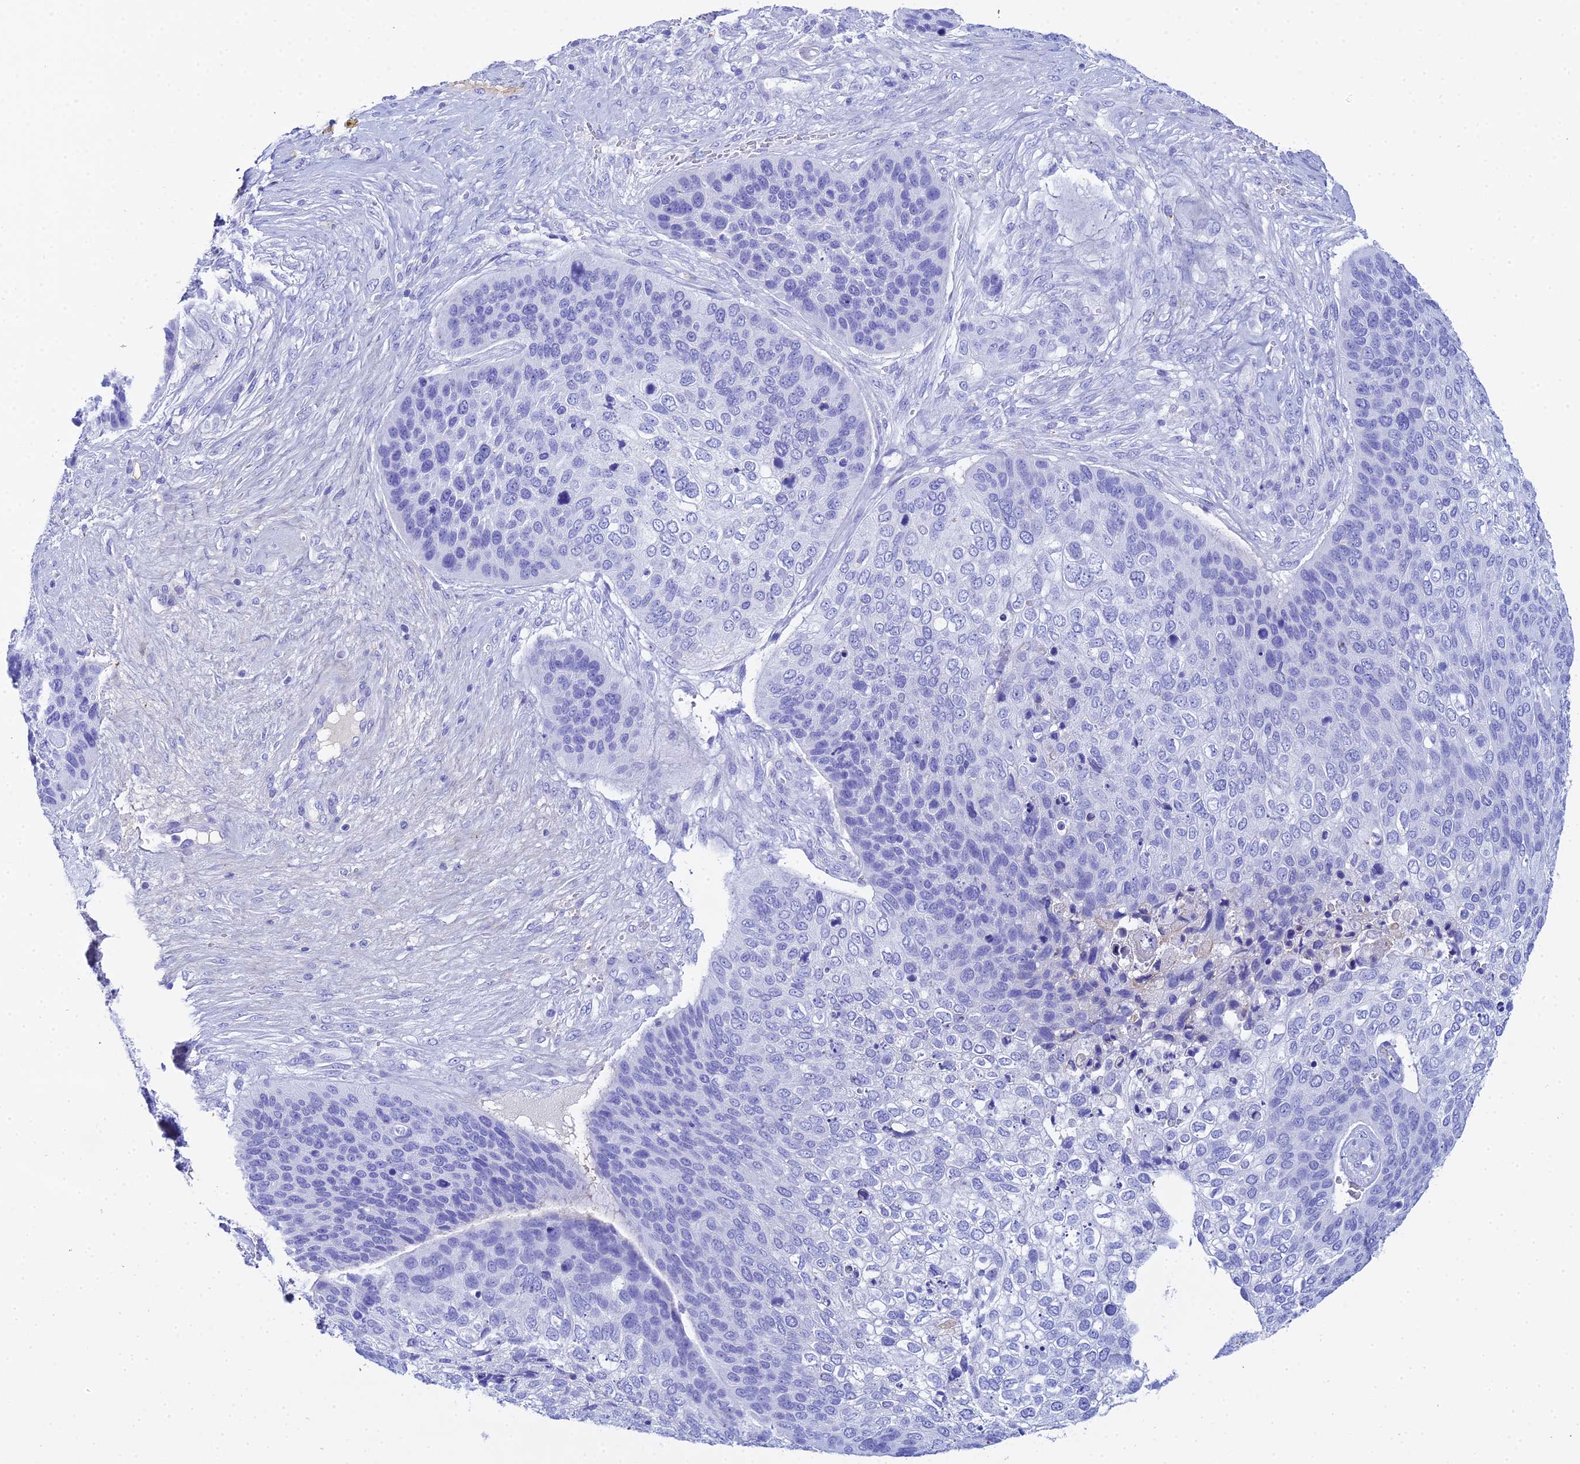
{"staining": {"intensity": "negative", "quantity": "none", "location": "none"}, "tissue": "skin cancer", "cell_type": "Tumor cells", "image_type": "cancer", "snomed": [{"axis": "morphology", "description": "Basal cell carcinoma"}, {"axis": "topography", "description": "Skin"}], "caption": "IHC of human skin cancer demonstrates no positivity in tumor cells.", "gene": "CELA3A", "patient": {"sex": "female", "age": 74}}